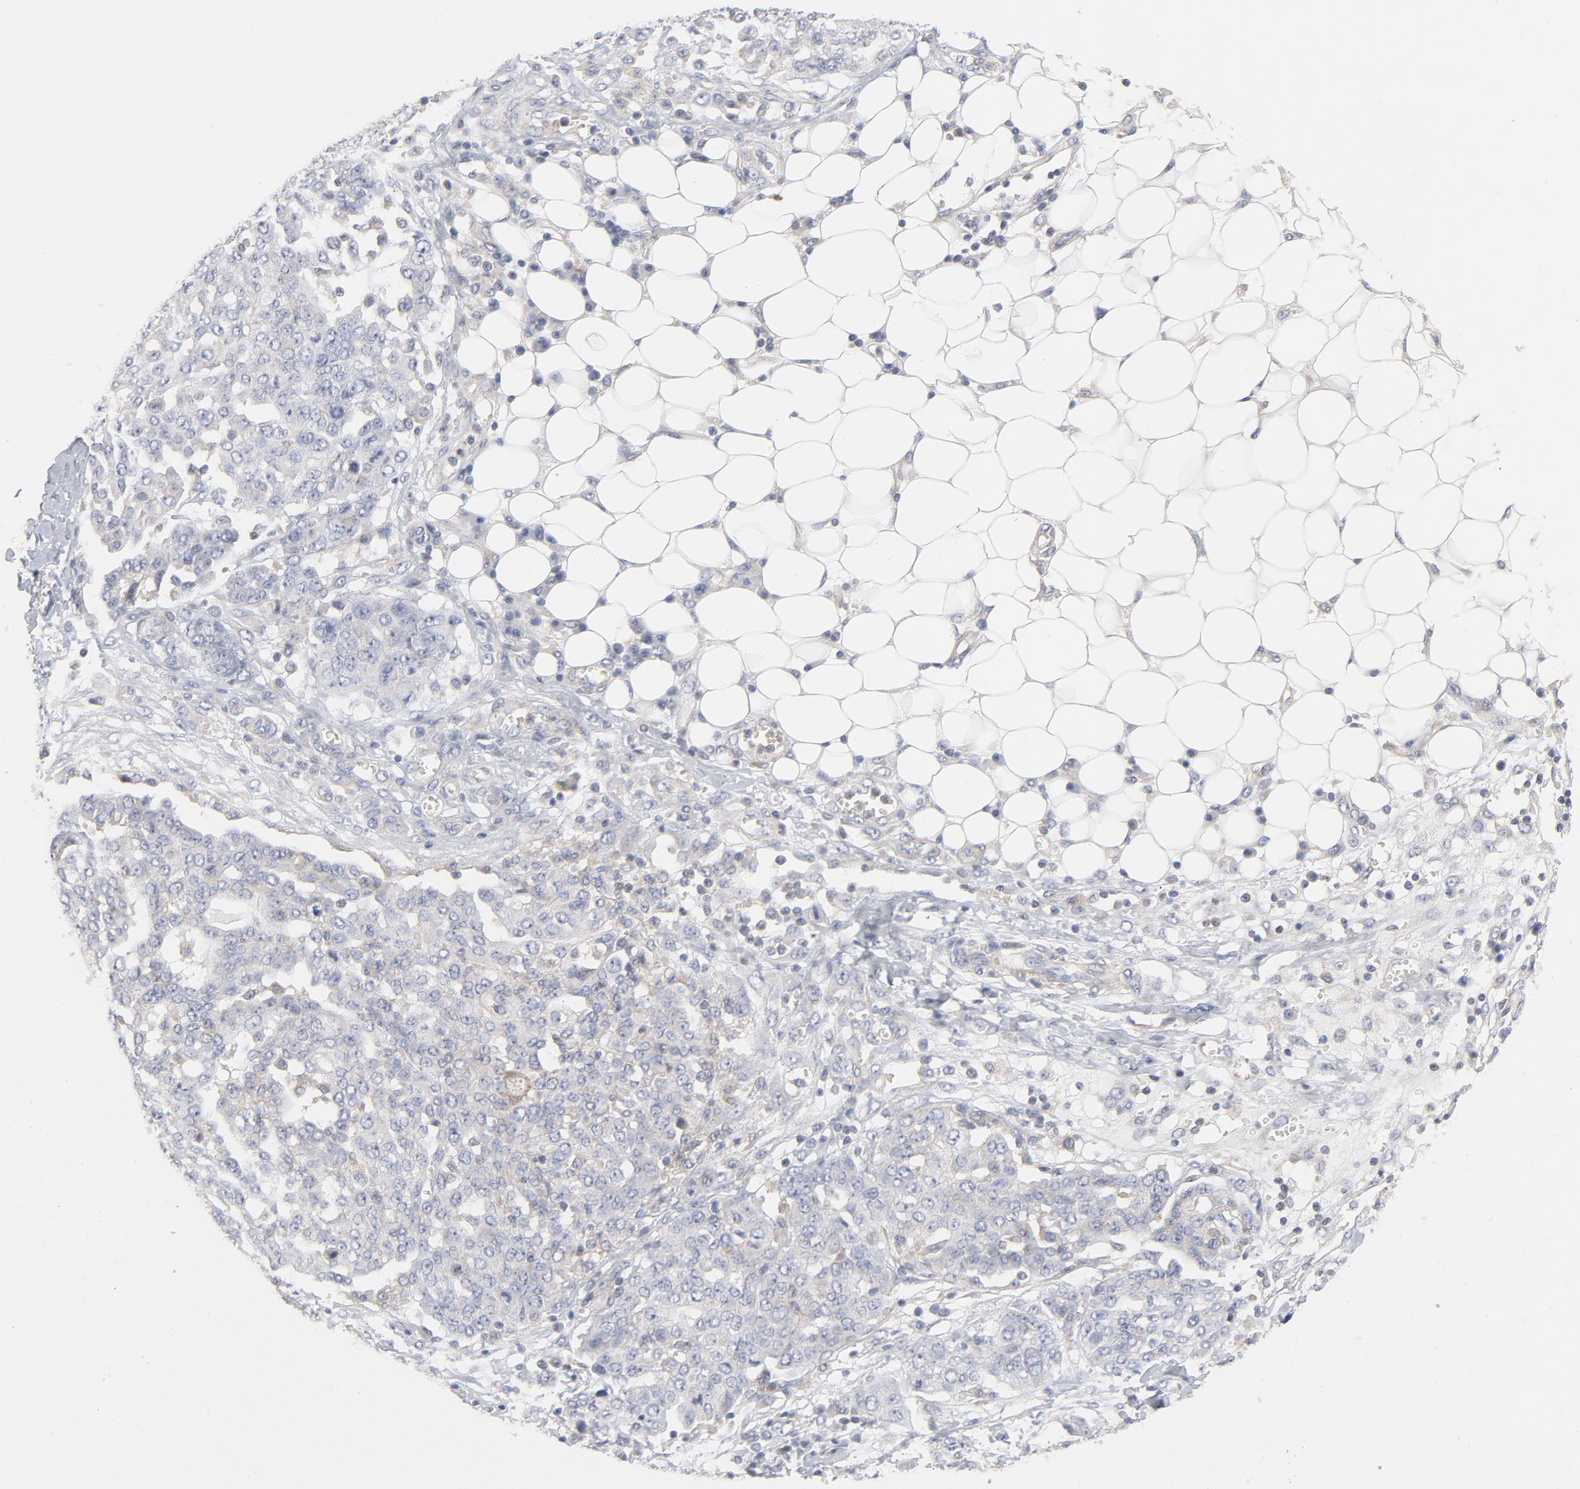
{"staining": {"intensity": "negative", "quantity": "none", "location": "none"}, "tissue": "ovarian cancer", "cell_type": "Tumor cells", "image_type": "cancer", "snomed": [{"axis": "morphology", "description": "Cystadenocarcinoma, serous, NOS"}, {"axis": "topography", "description": "Soft tissue"}, {"axis": "topography", "description": "Ovary"}], "caption": "DAB immunohistochemical staining of ovarian serous cystadenocarcinoma shows no significant staining in tumor cells. (DAB (3,3'-diaminobenzidine) IHC with hematoxylin counter stain).", "gene": "ROCK1", "patient": {"sex": "female", "age": 57}}